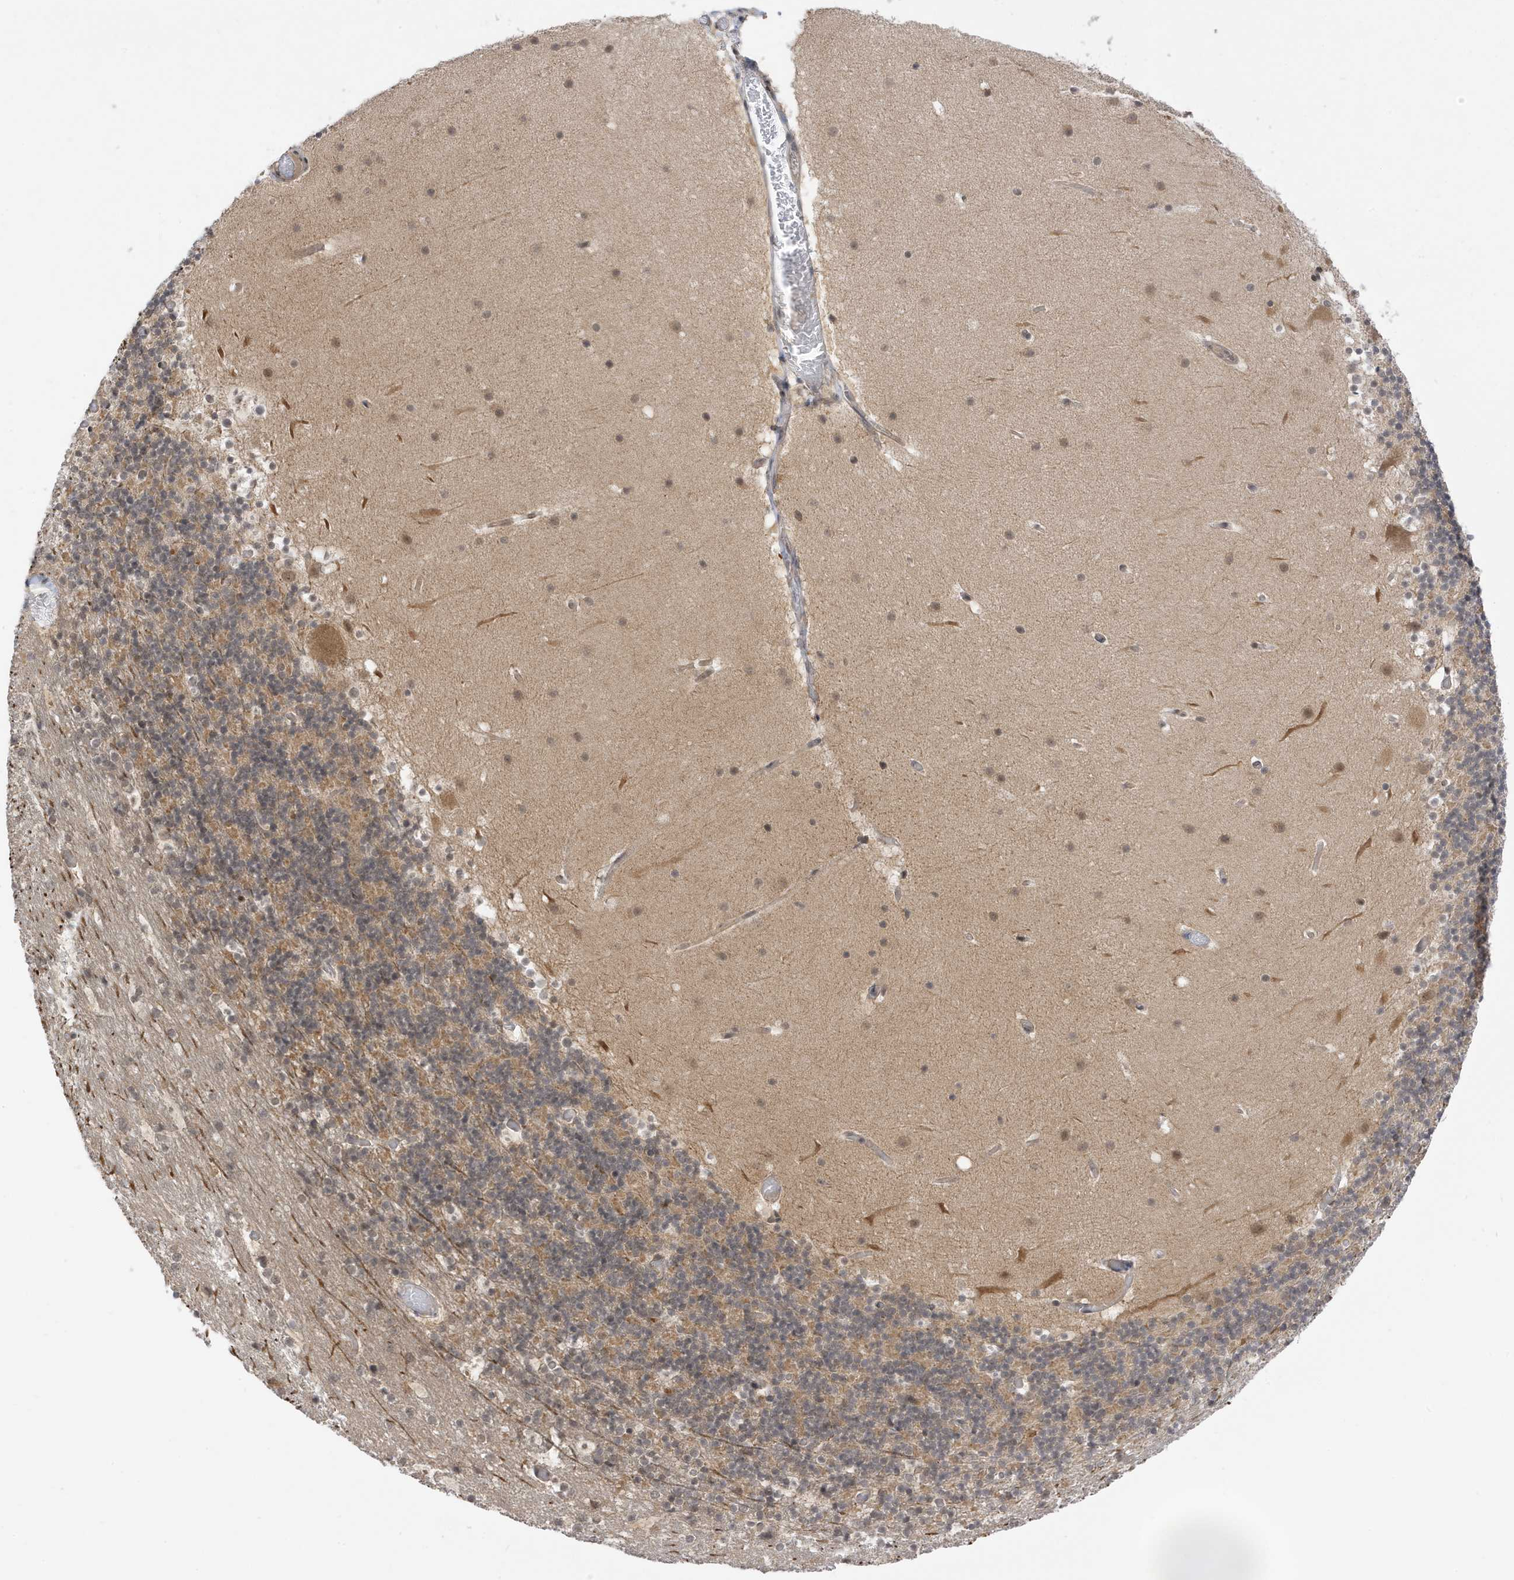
{"staining": {"intensity": "moderate", "quantity": ">75%", "location": "cytoplasmic/membranous"}, "tissue": "cerebellum", "cell_type": "Cells in granular layer", "image_type": "normal", "snomed": [{"axis": "morphology", "description": "Normal tissue, NOS"}, {"axis": "topography", "description": "Cerebellum"}], "caption": "IHC image of benign human cerebellum stained for a protein (brown), which shows medium levels of moderate cytoplasmic/membranous positivity in about >75% of cells in granular layer.", "gene": "TAB3", "patient": {"sex": "male", "age": 57}}